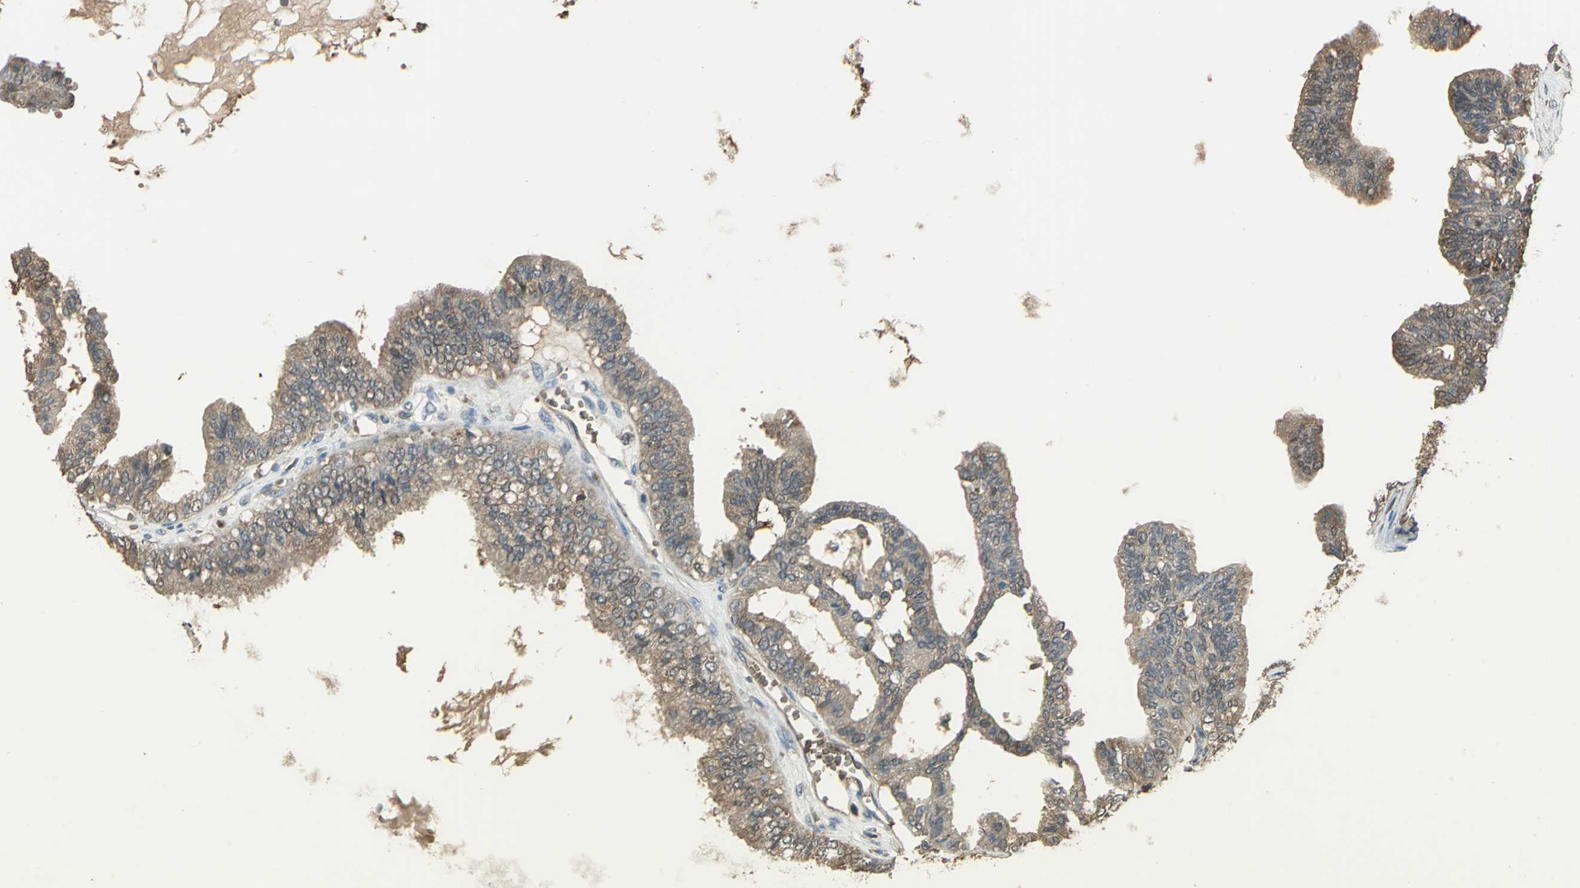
{"staining": {"intensity": "weak", "quantity": "25%-75%", "location": "cytoplasmic/membranous"}, "tissue": "ovarian cancer", "cell_type": "Tumor cells", "image_type": "cancer", "snomed": [{"axis": "morphology", "description": "Carcinoma, NOS"}, {"axis": "morphology", "description": "Carcinoma, endometroid"}, {"axis": "topography", "description": "Ovary"}], "caption": "About 25%-75% of tumor cells in human endometroid carcinoma (ovarian) display weak cytoplasmic/membranous protein expression as visualized by brown immunohistochemical staining.", "gene": "DDAH1", "patient": {"sex": "female", "age": 50}}